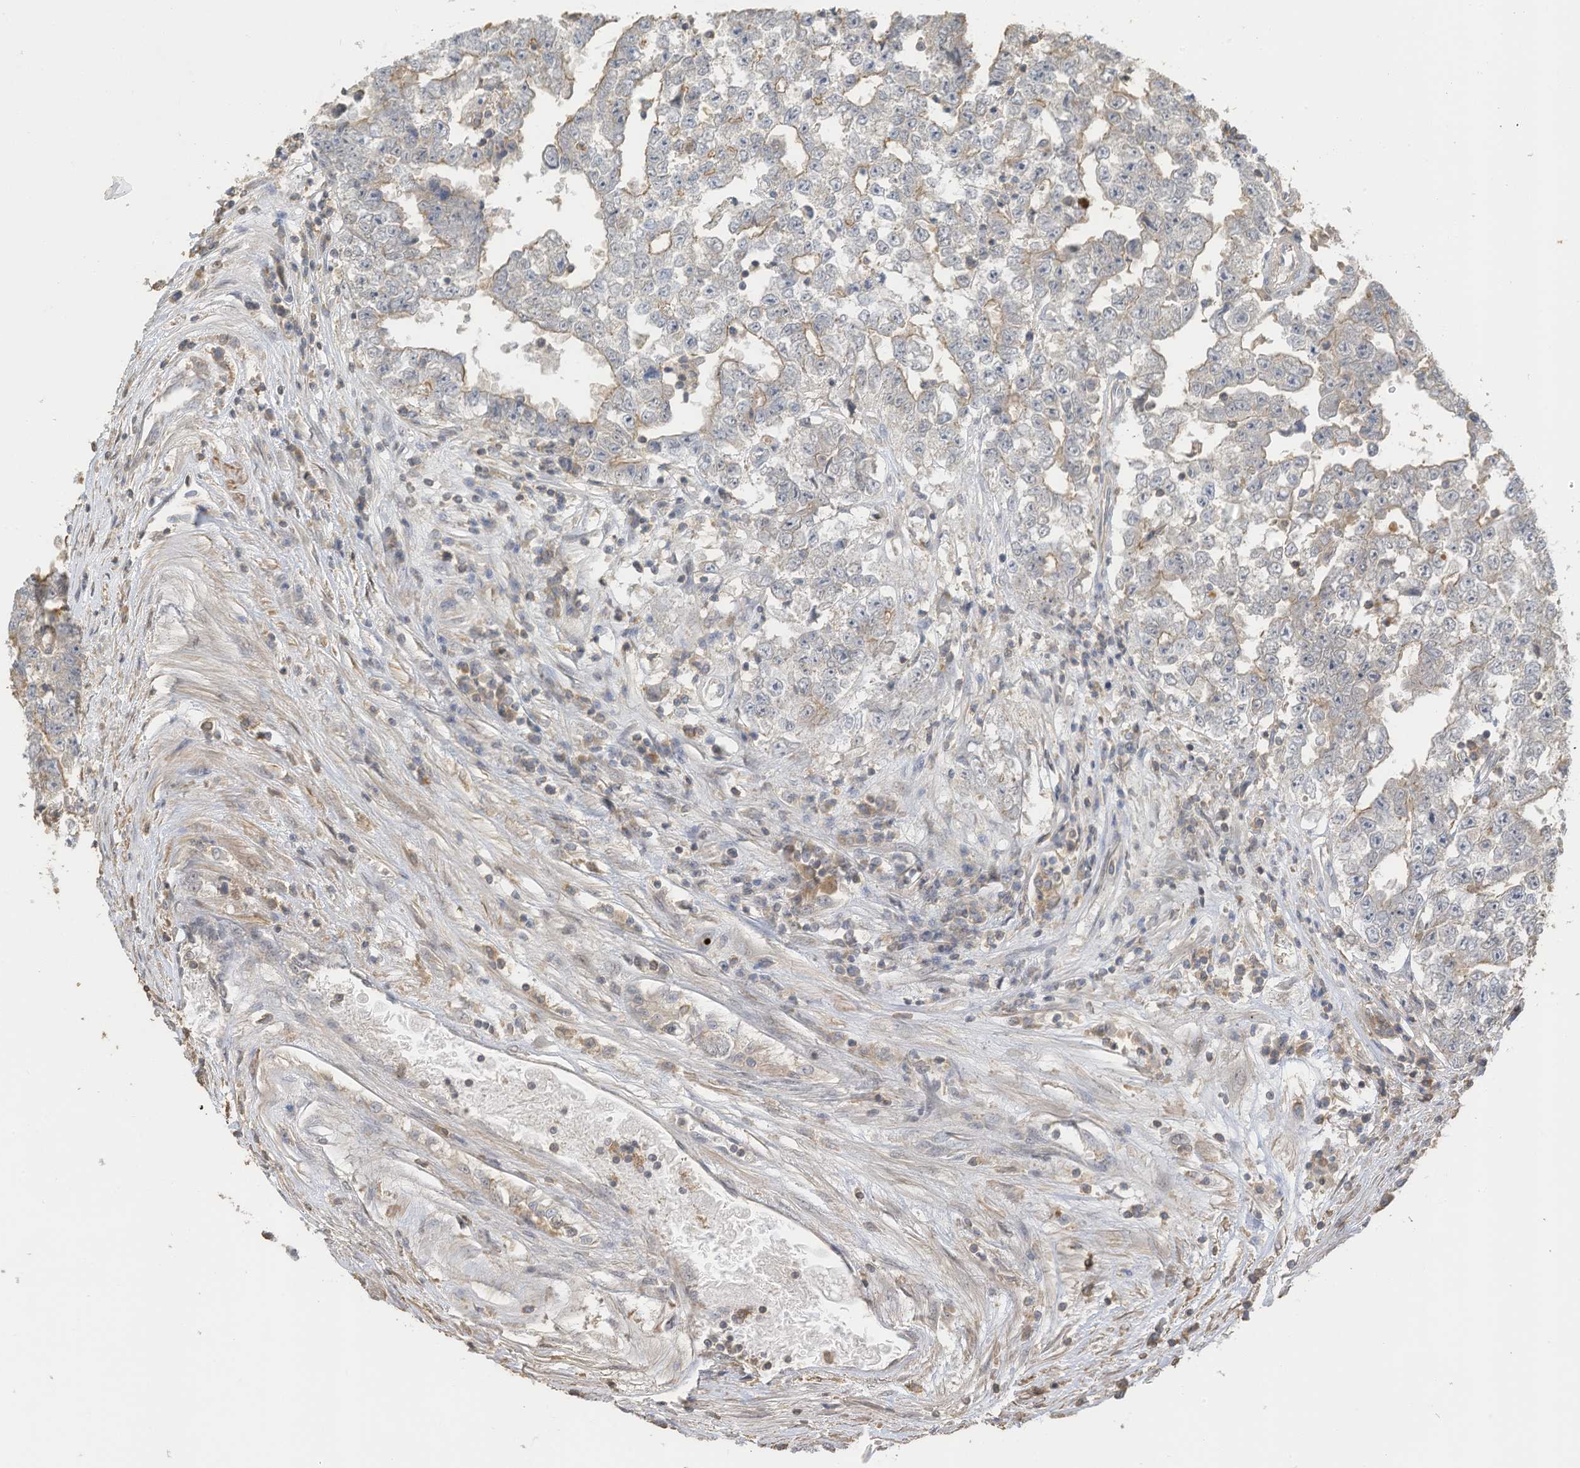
{"staining": {"intensity": "weak", "quantity": "<25%", "location": "cytoplasmic/membranous"}, "tissue": "testis cancer", "cell_type": "Tumor cells", "image_type": "cancer", "snomed": [{"axis": "morphology", "description": "Carcinoma, Embryonal, NOS"}, {"axis": "topography", "description": "Testis"}], "caption": "High magnification brightfield microscopy of testis embryonal carcinoma stained with DAB (brown) and counterstained with hematoxylin (blue): tumor cells show no significant staining.", "gene": "SLFN14", "patient": {"sex": "male", "age": 25}}